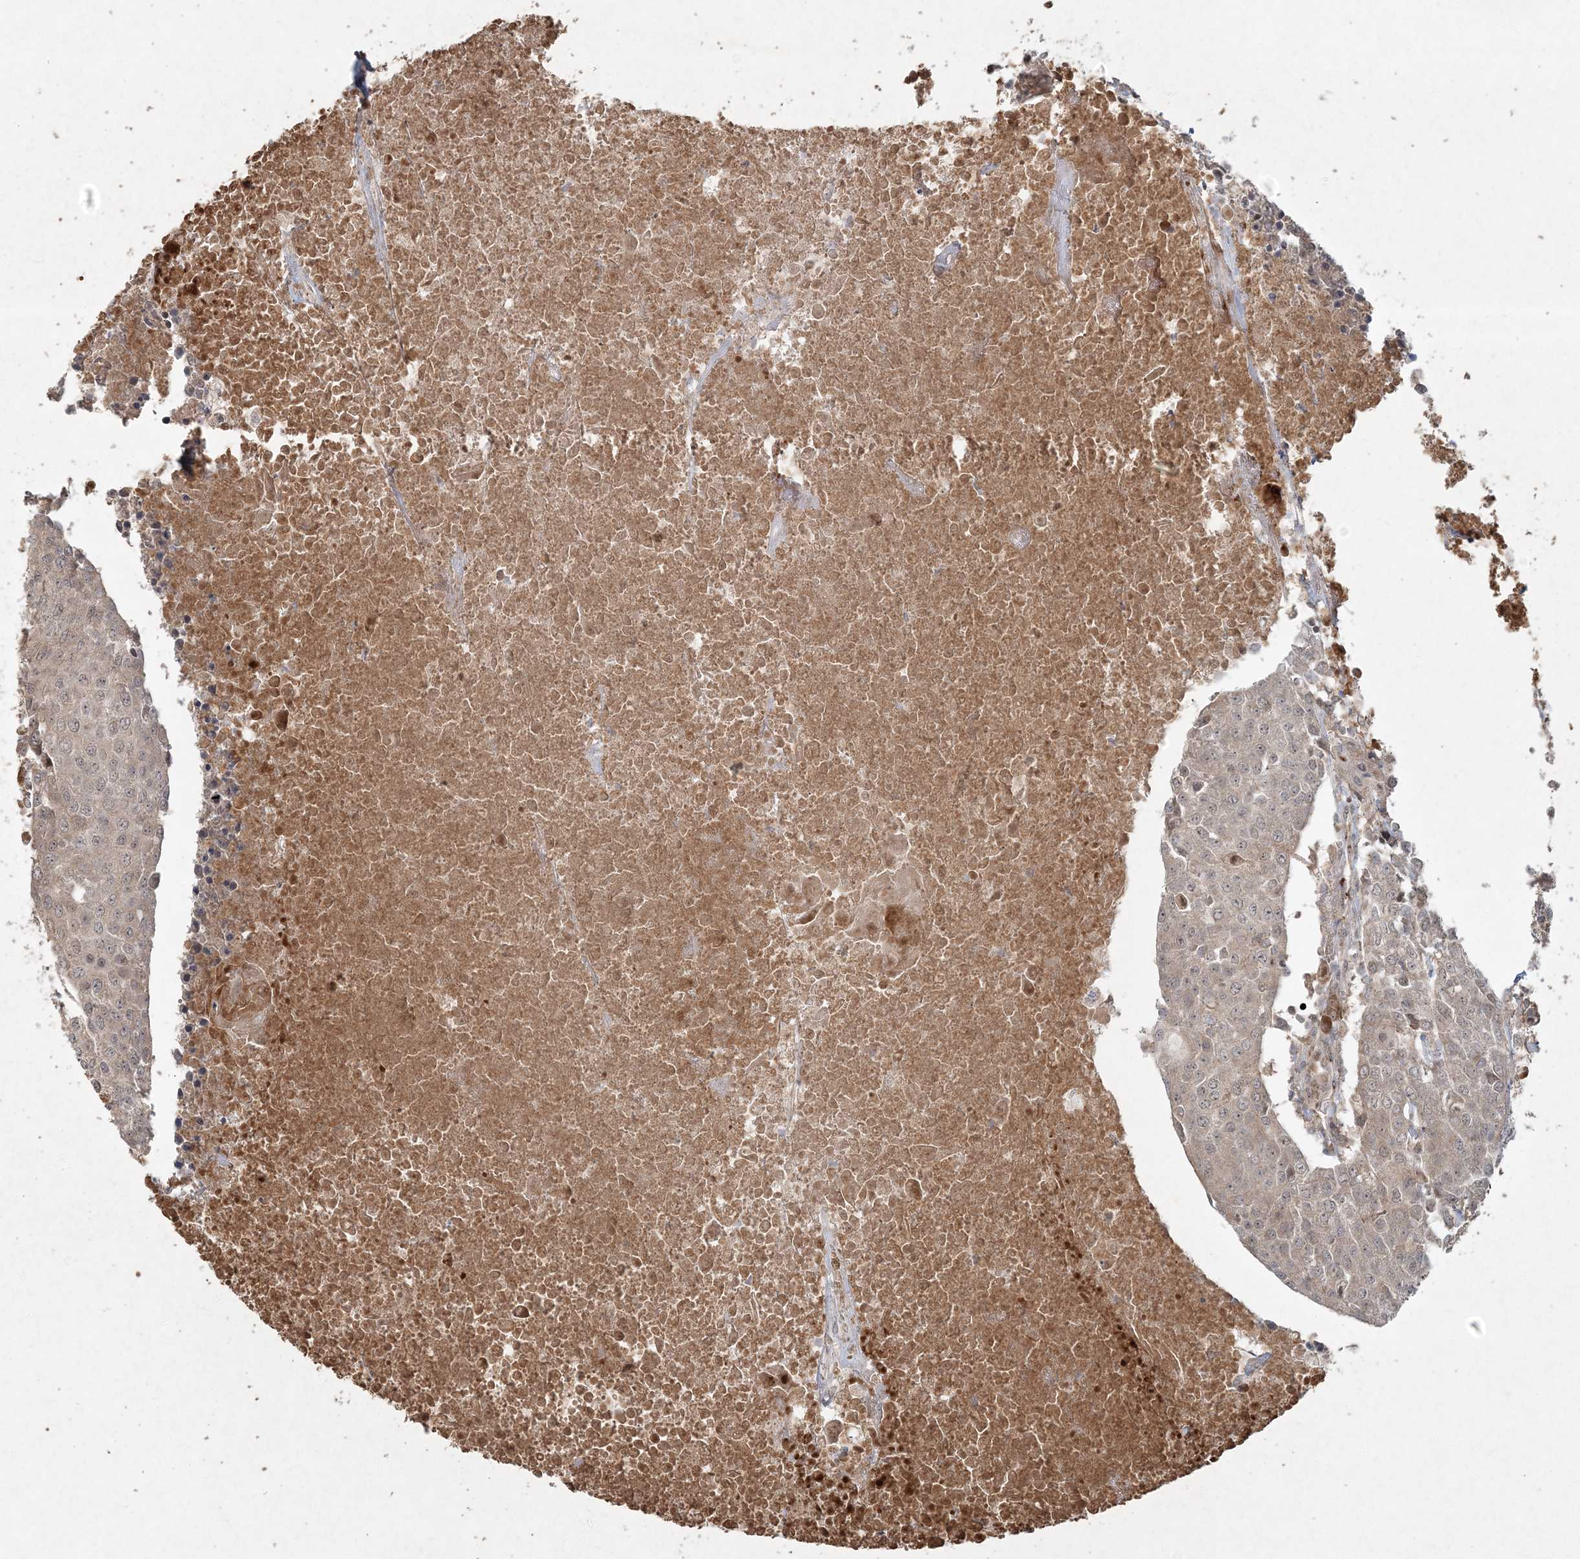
{"staining": {"intensity": "weak", "quantity": "<25%", "location": "cytoplasmic/membranous"}, "tissue": "urothelial cancer", "cell_type": "Tumor cells", "image_type": "cancer", "snomed": [{"axis": "morphology", "description": "Urothelial carcinoma, High grade"}, {"axis": "topography", "description": "Urinary bladder"}], "caption": "Urothelial cancer stained for a protein using IHC exhibits no staining tumor cells.", "gene": "ANAPC16", "patient": {"sex": "female", "age": 85}}